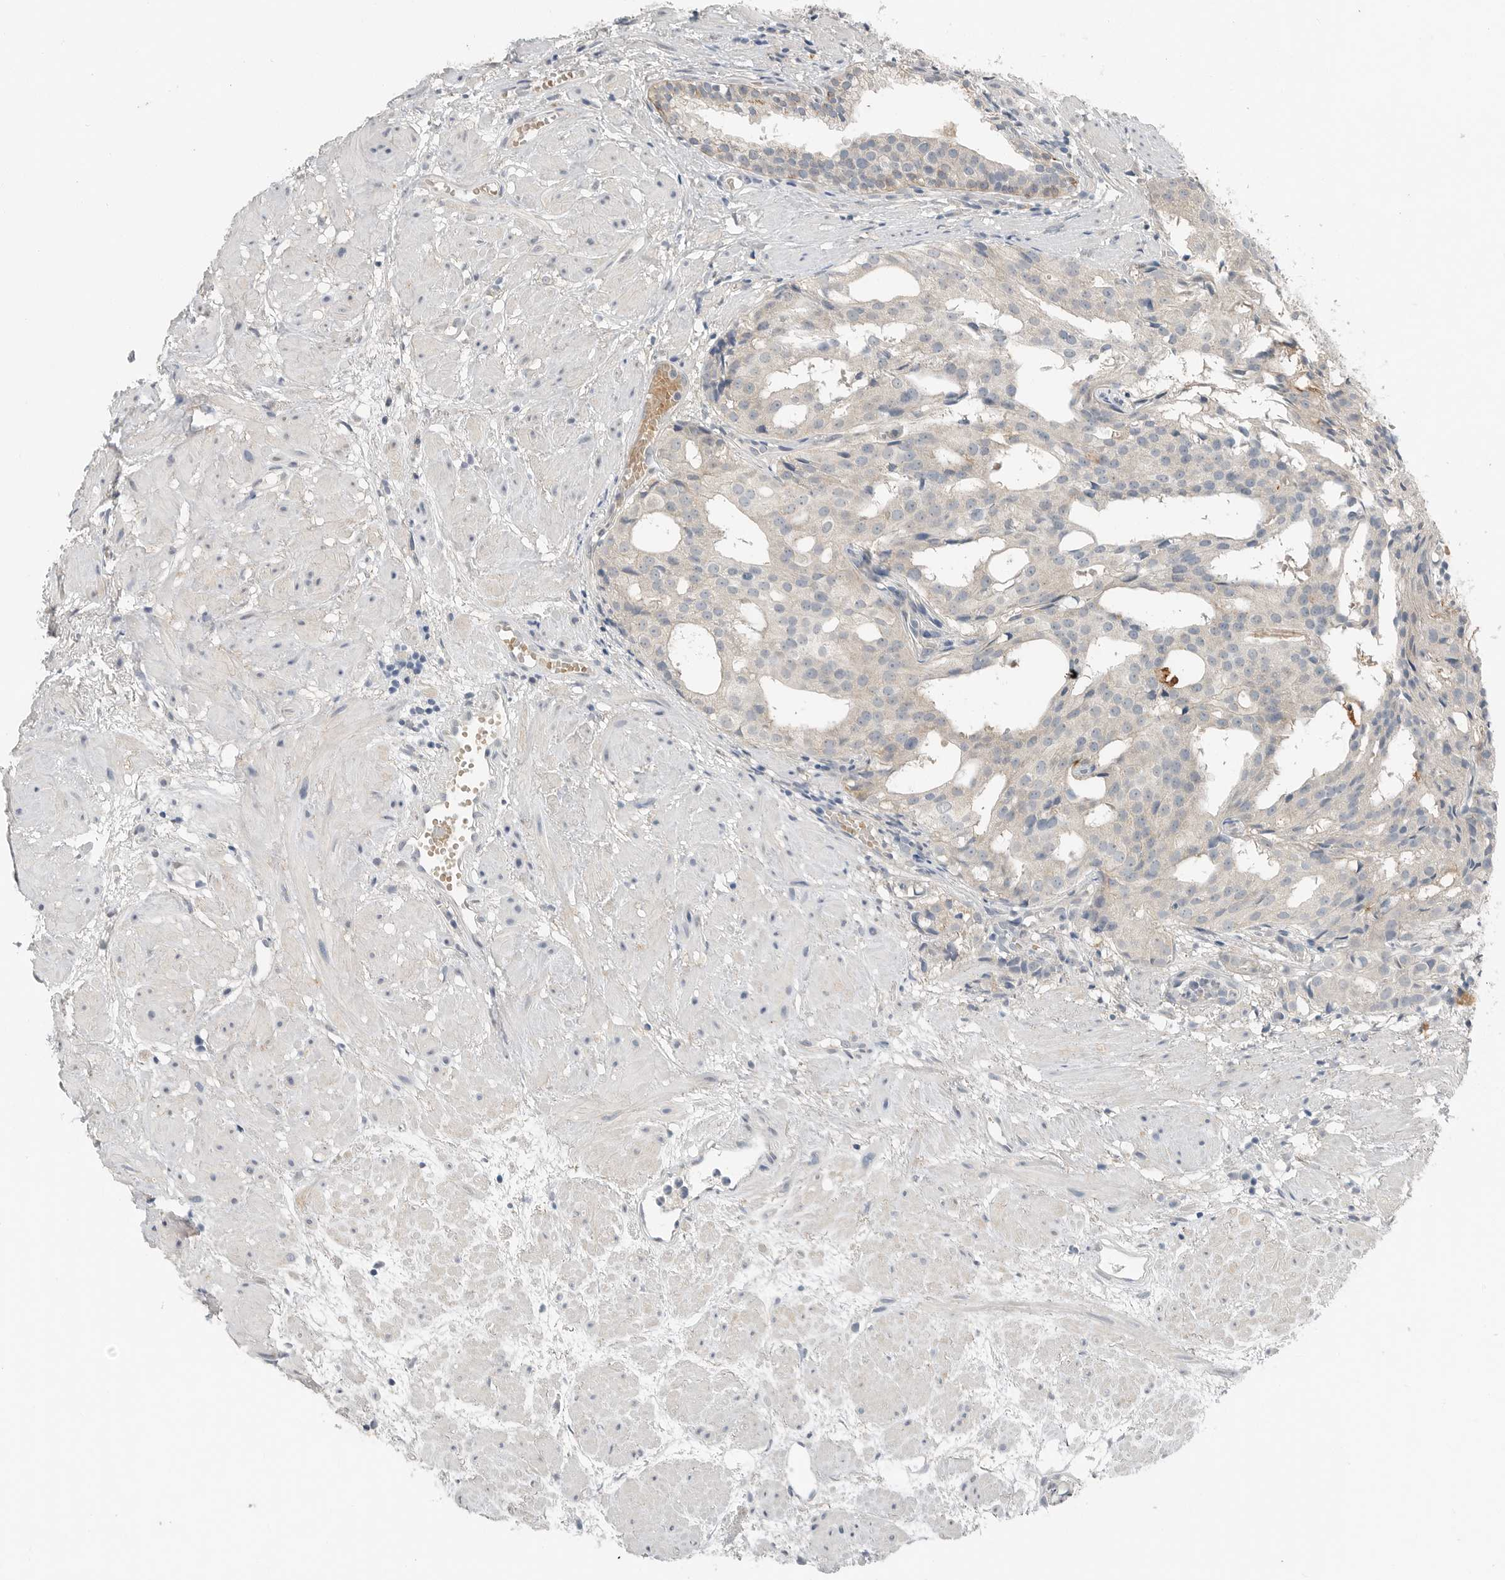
{"staining": {"intensity": "negative", "quantity": "none", "location": "none"}, "tissue": "prostate cancer", "cell_type": "Tumor cells", "image_type": "cancer", "snomed": [{"axis": "morphology", "description": "Adenocarcinoma, Low grade"}, {"axis": "topography", "description": "Prostate"}], "caption": "Prostate cancer was stained to show a protein in brown. There is no significant staining in tumor cells.", "gene": "FCRLB", "patient": {"sex": "male", "age": 88}}